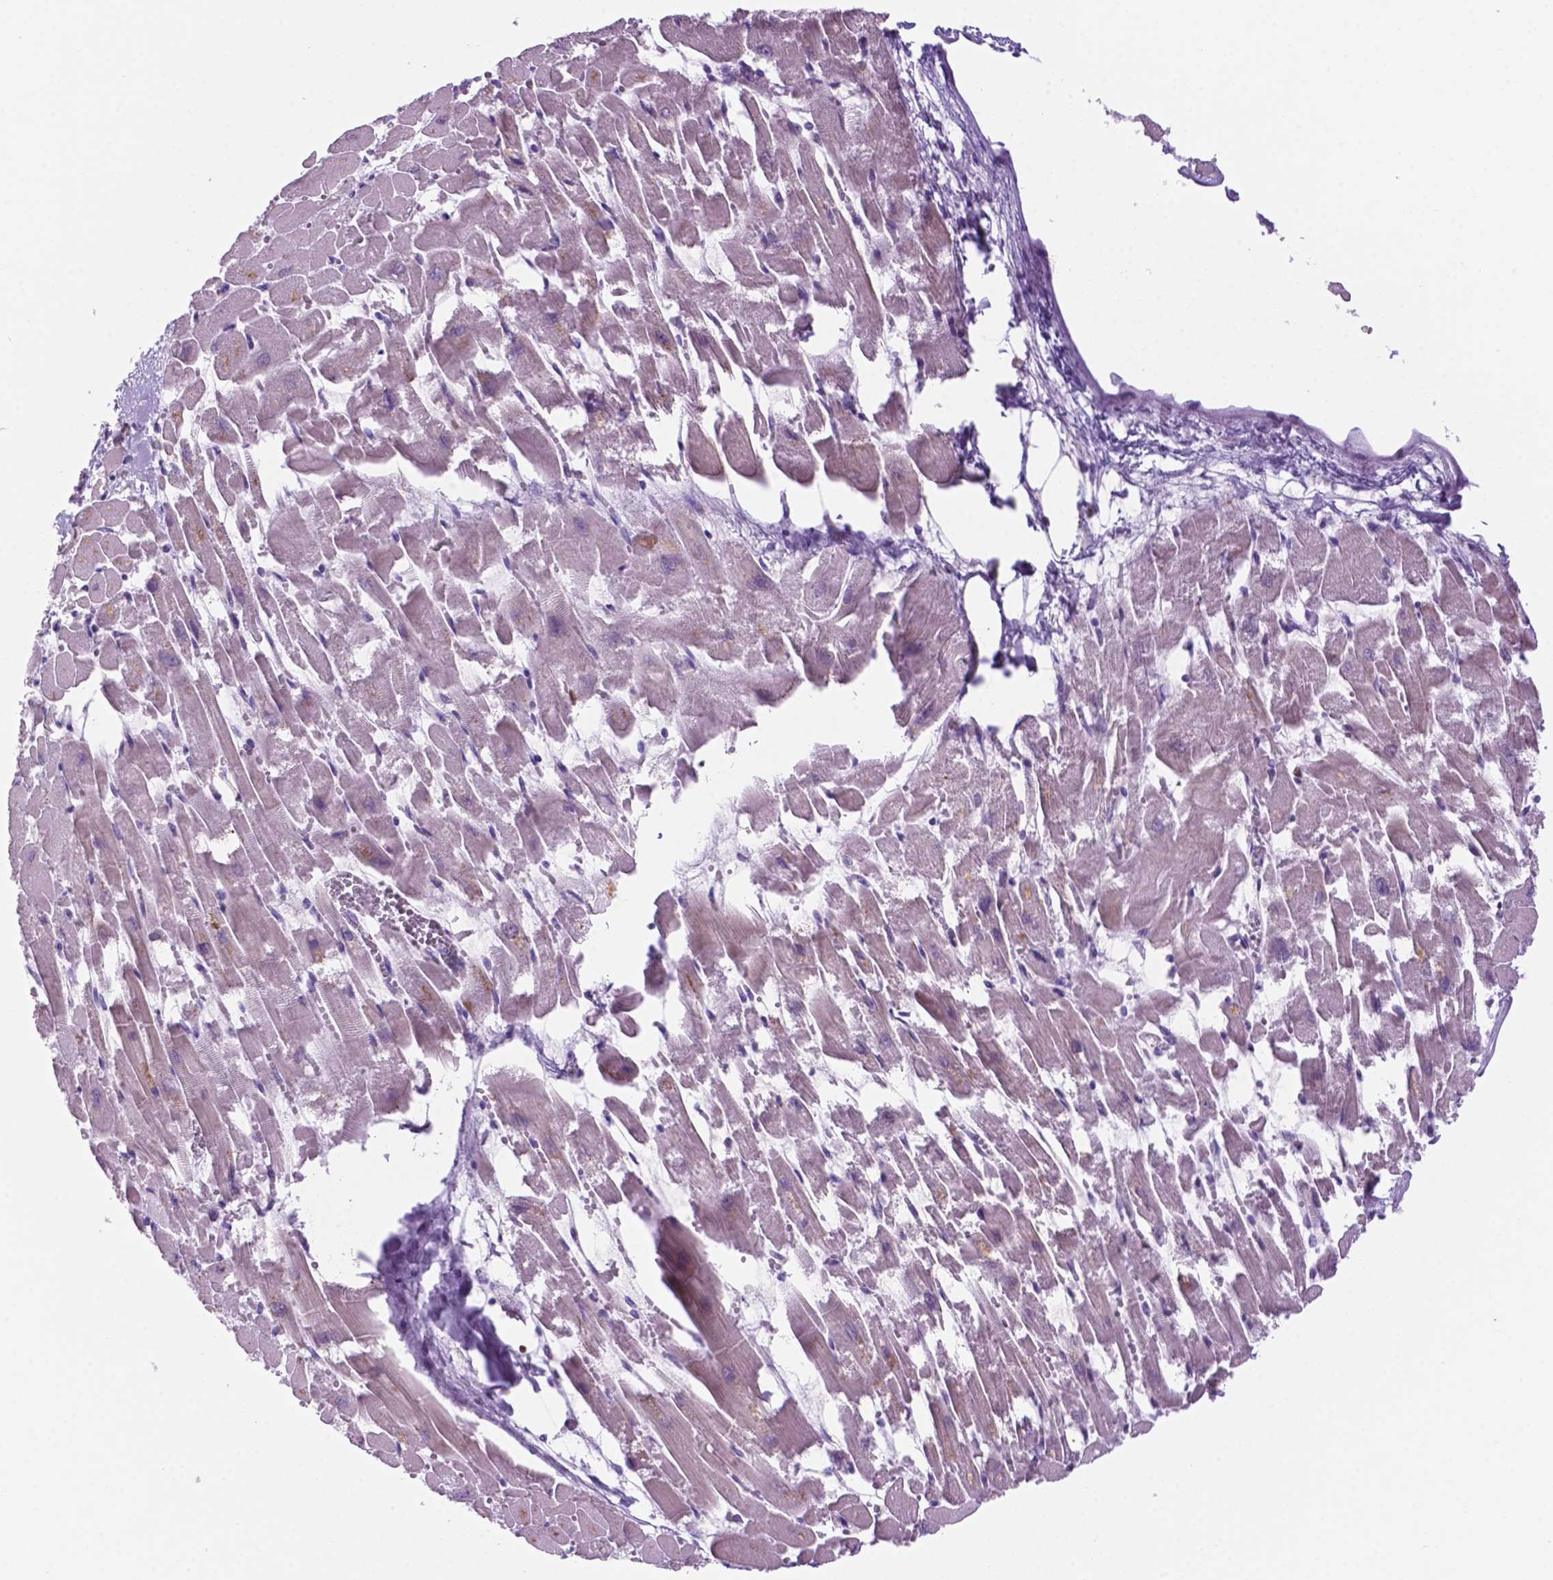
{"staining": {"intensity": "negative", "quantity": "none", "location": "none"}, "tissue": "heart muscle", "cell_type": "Cardiomyocytes", "image_type": "normal", "snomed": [{"axis": "morphology", "description": "Normal tissue, NOS"}, {"axis": "topography", "description": "Heart"}], "caption": "The histopathology image demonstrates no staining of cardiomyocytes in benign heart muscle.", "gene": "NCAPH2", "patient": {"sex": "female", "age": 52}}